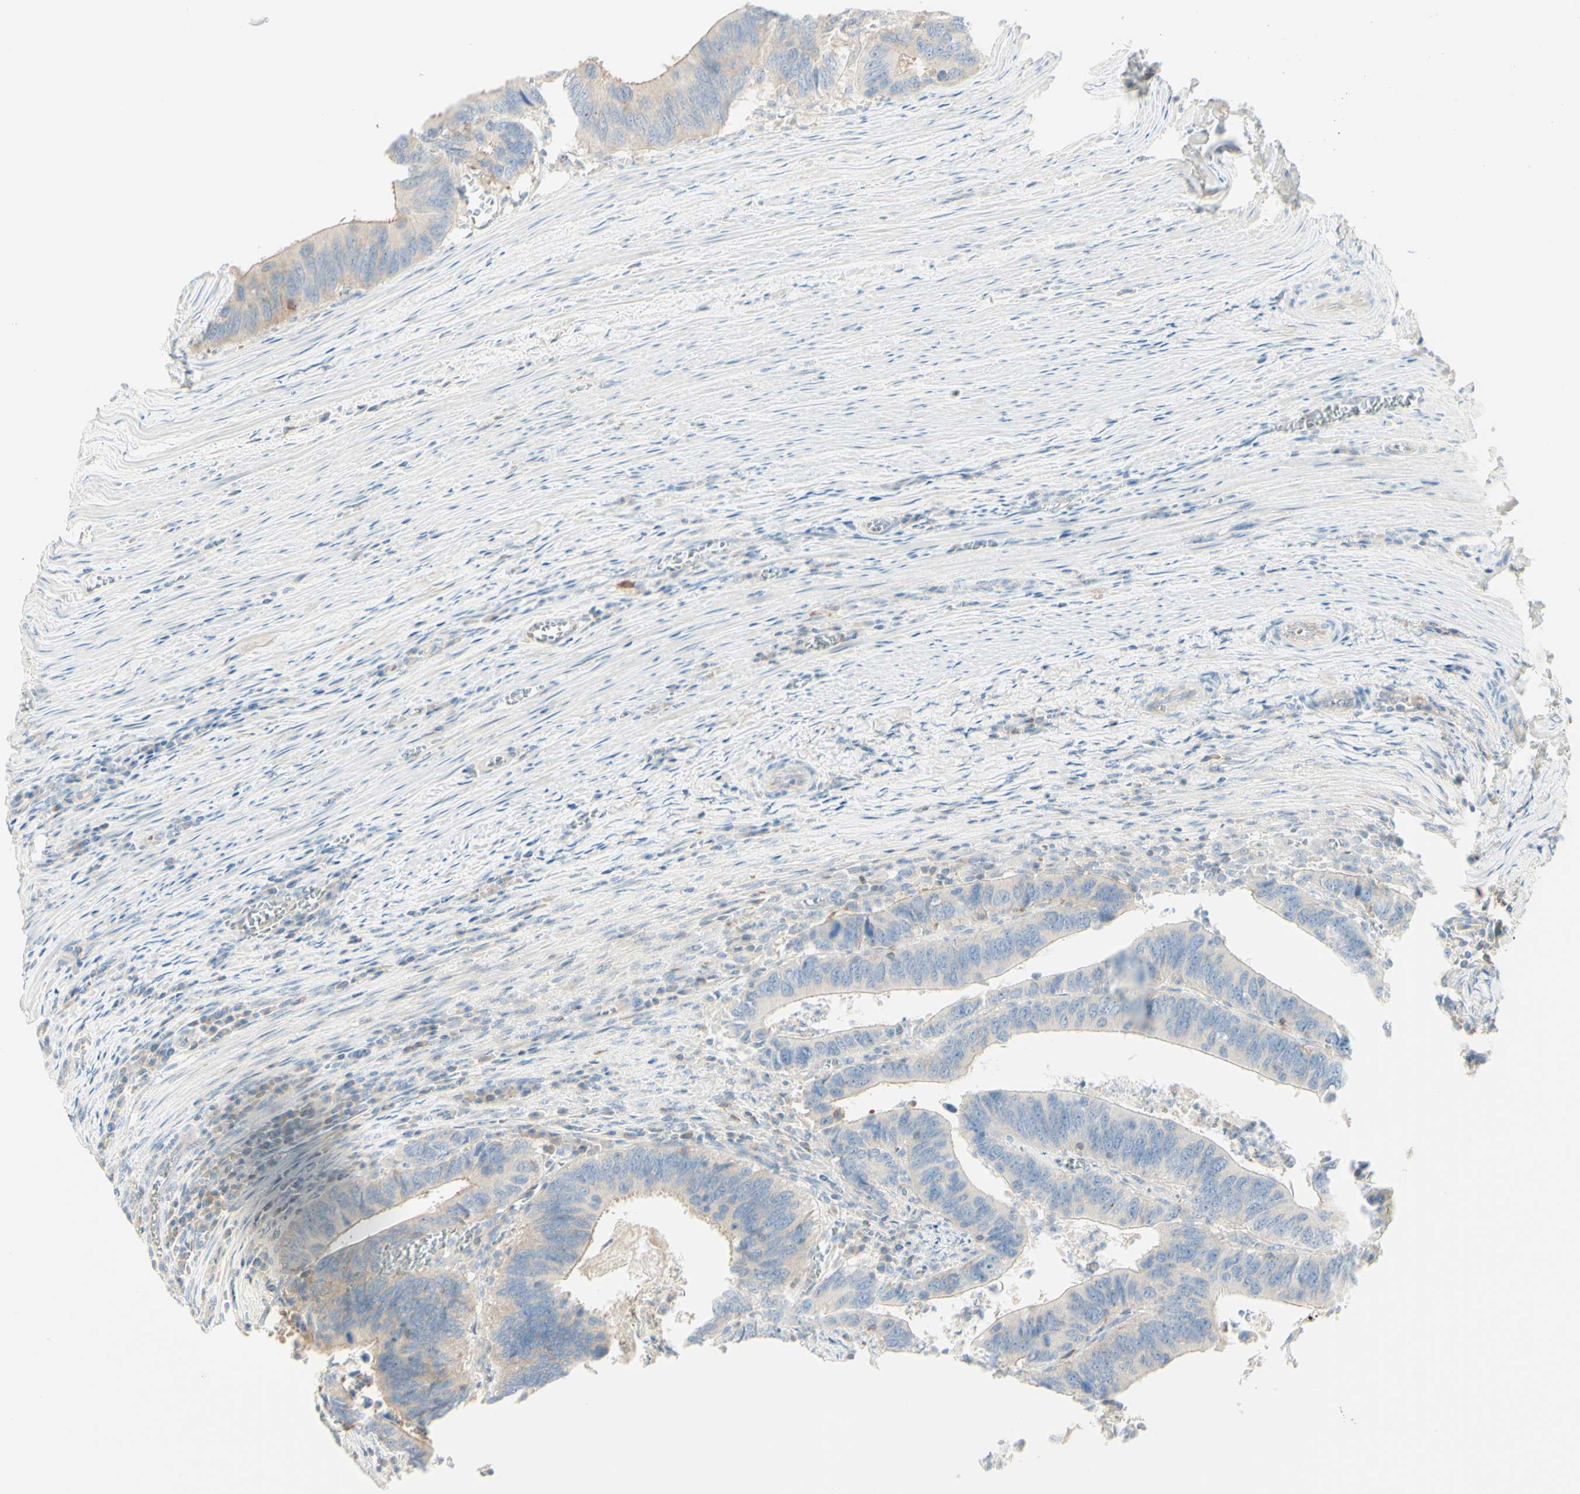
{"staining": {"intensity": "weak", "quantity": "<25%", "location": "cytoplasmic/membranous"}, "tissue": "colorectal cancer", "cell_type": "Tumor cells", "image_type": "cancer", "snomed": [{"axis": "morphology", "description": "Adenocarcinoma, NOS"}, {"axis": "topography", "description": "Colon"}], "caption": "IHC photomicrograph of neoplastic tissue: human adenocarcinoma (colorectal) stained with DAB displays no significant protein staining in tumor cells. Nuclei are stained in blue.", "gene": "MTM1", "patient": {"sex": "male", "age": 72}}